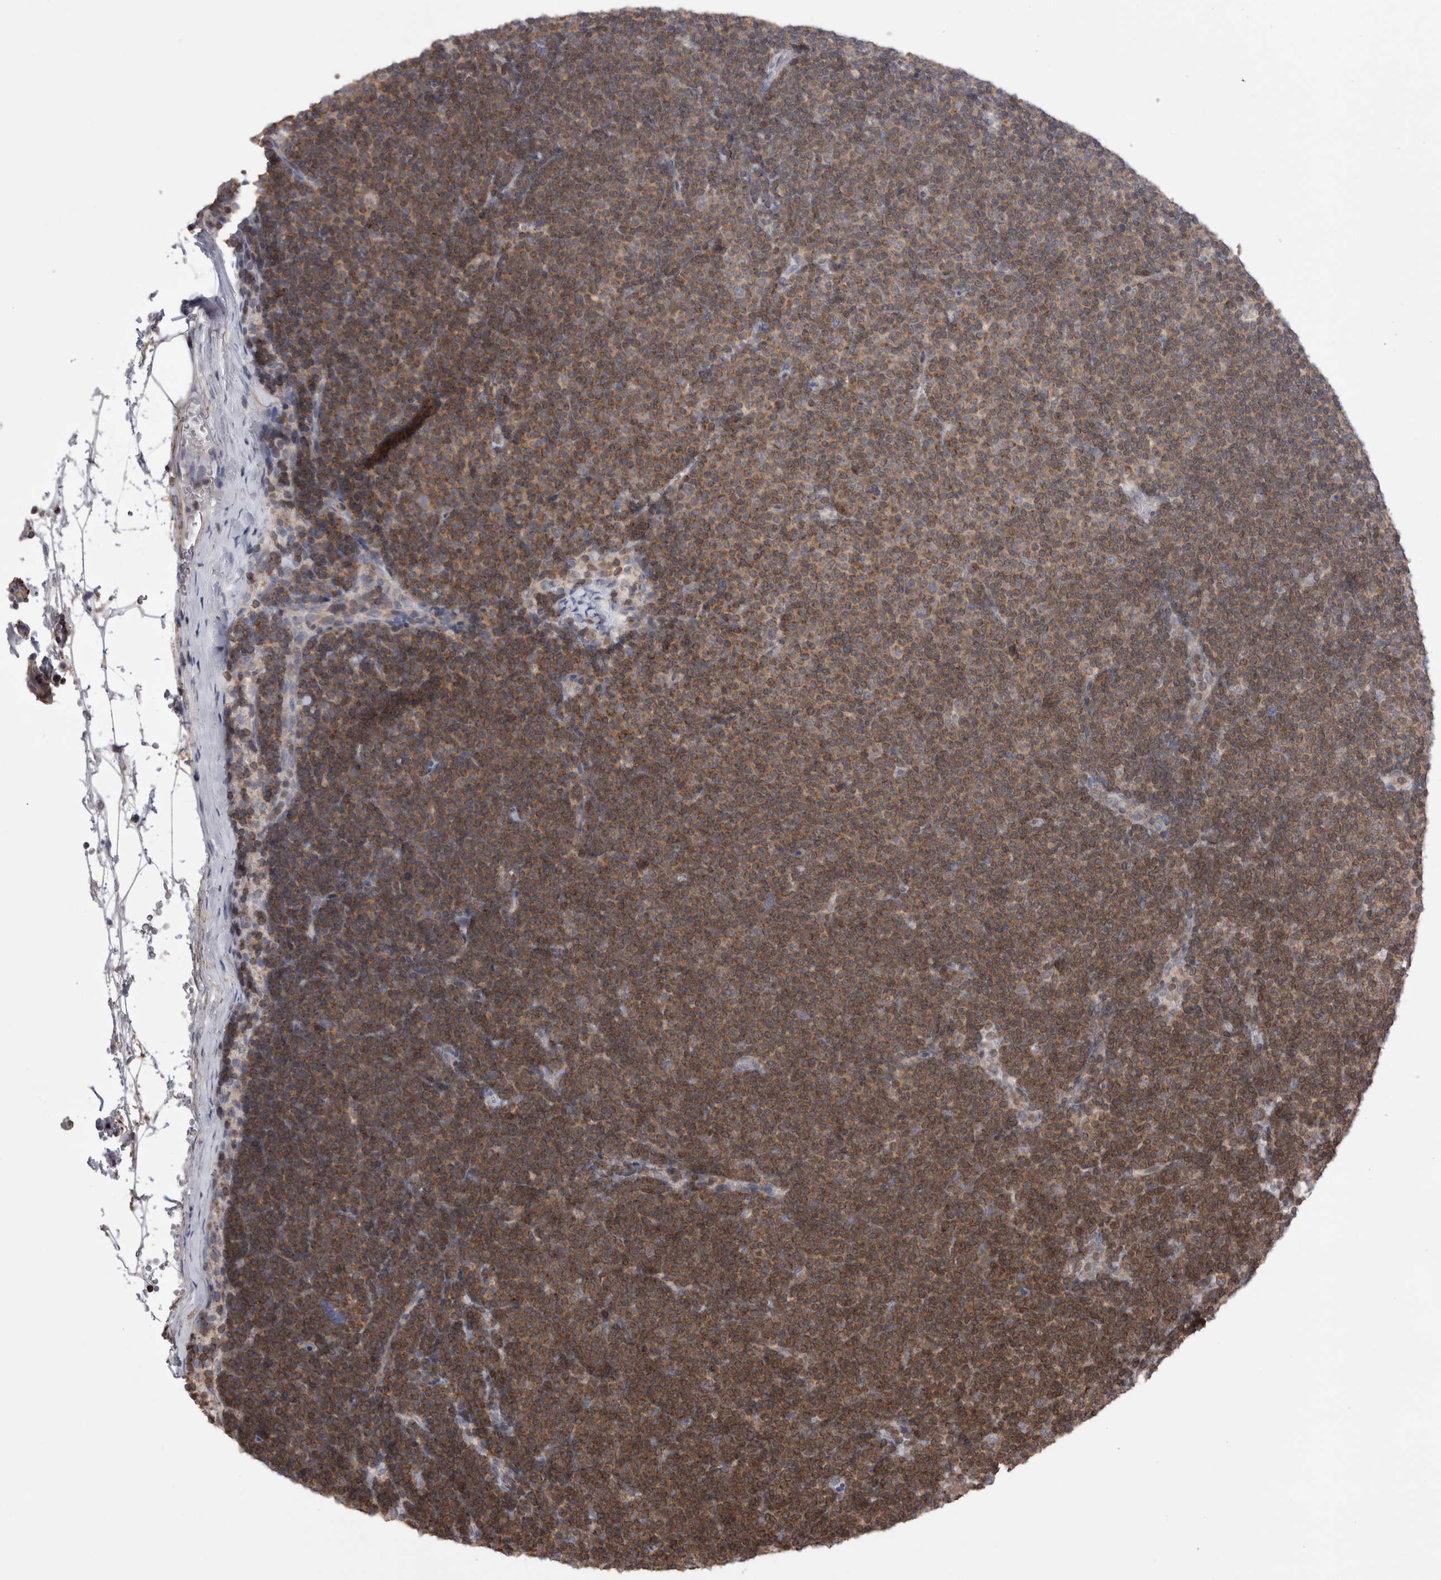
{"staining": {"intensity": "moderate", "quantity": ">75%", "location": "cytoplasmic/membranous"}, "tissue": "lymphoma", "cell_type": "Tumor cells", "image_type": "cancer", "snomed": [{"axis": "morphology", "description": "Malignant lymphoma, non-Hodgkin's type, Low grade"}, {"axis": "topography", "description": "Lymph node"}], "caption": "Immunohistochemistry (IHC) micrograph of human malignant lymphoma, non-Hodgkin's type (low-grade) stained for a protein (brown), which demonstrates medium levels of moderate cytoplasmic/membranous staining in approximately >75% of tumor cells.", "gene": "DARS2", "patient": {"sex": "female", "age": 53}}